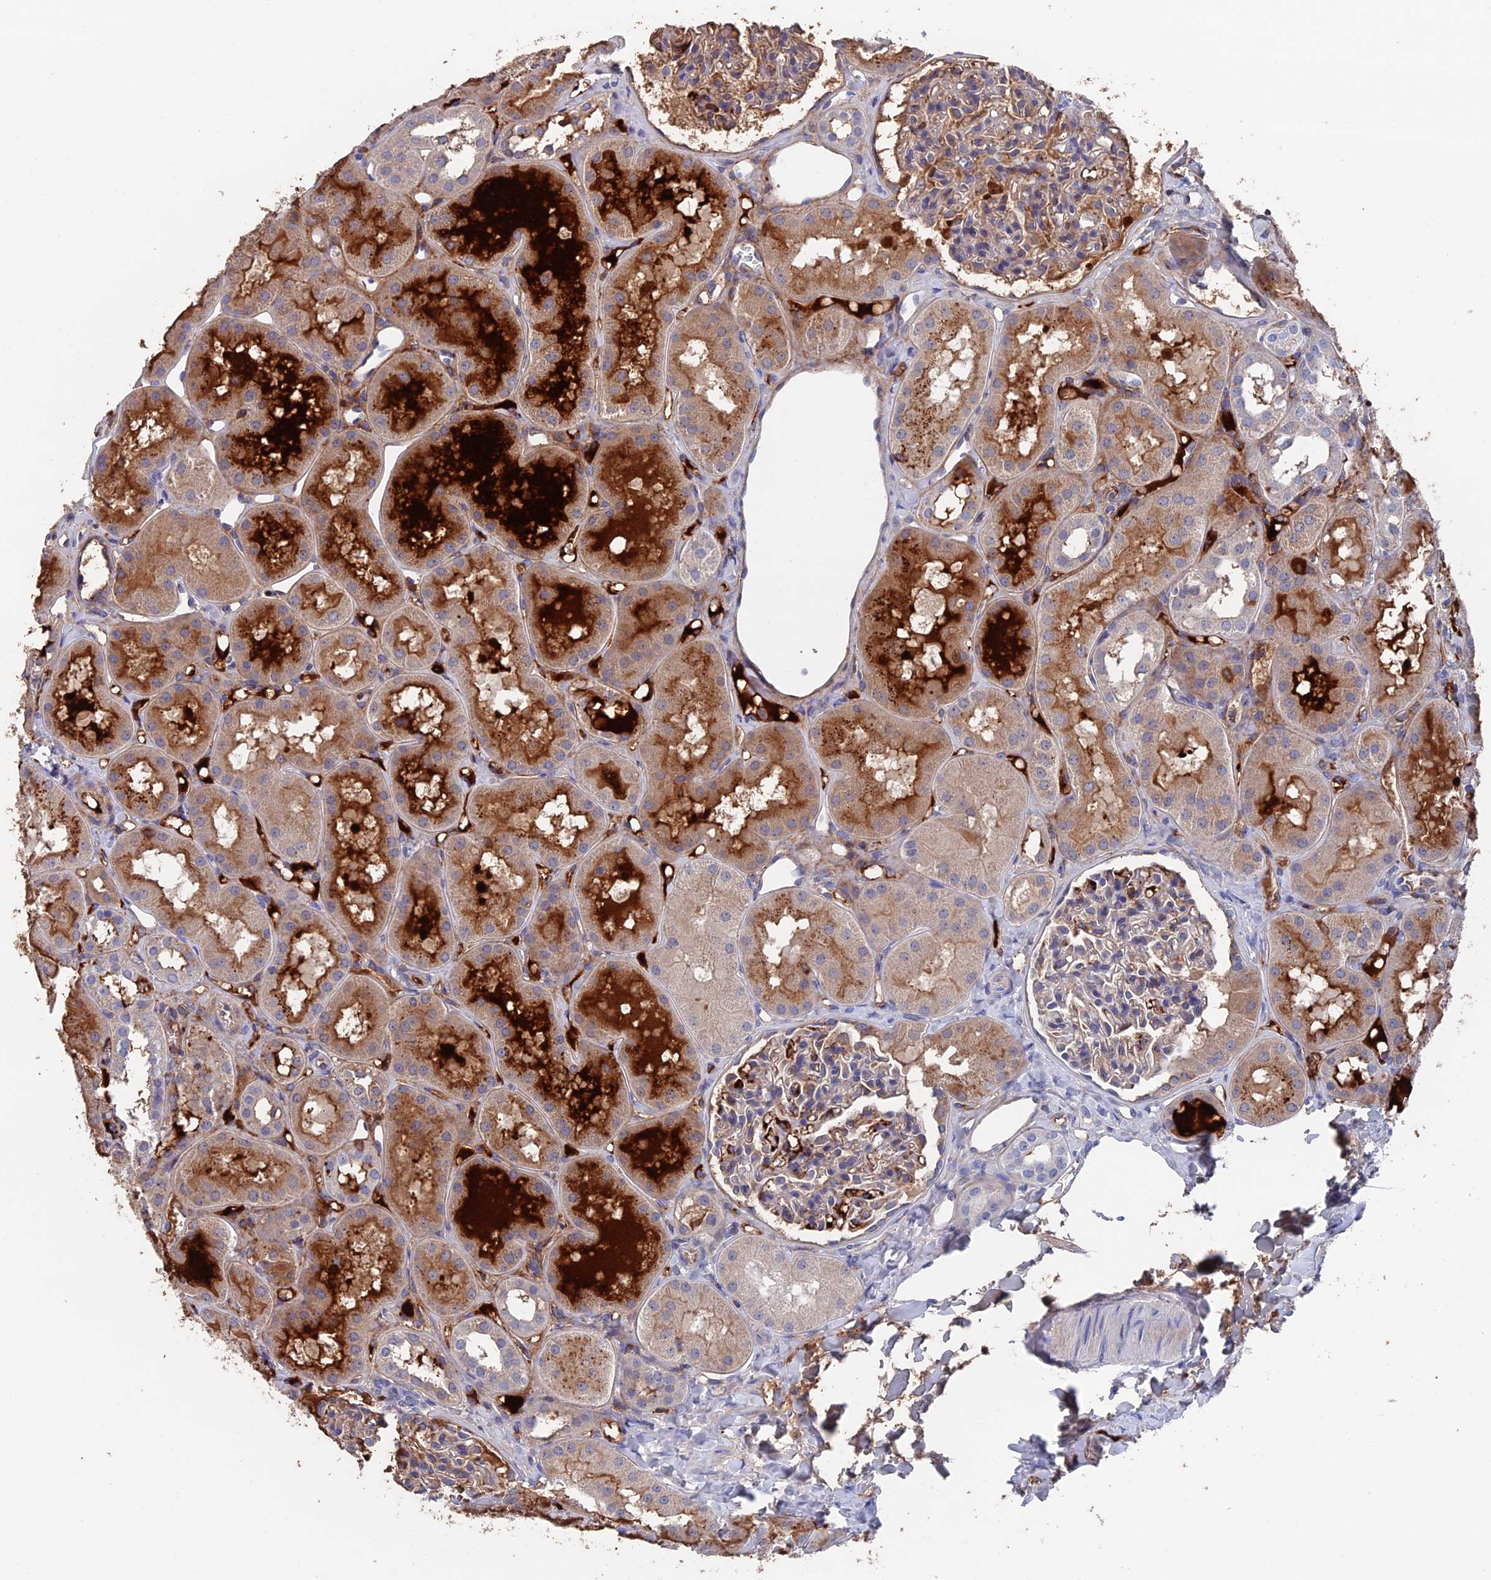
{"staining": {"intensity": "moderate", "quantity": "<25%", "location": "cytoplasmic/membranous"}, "tissue": "kidney", "cell_type": "Cells in glomeruli", "image_type": "normal", "snomed": [{"axis": "morphology", "description": "Normal tissue, NOS"}, {"axis": "topography", "description": "Kidney"}], "caption": "The photomicrograph shows a brown stain indicating the presence of a protein in the cytoplasmic/membranous of cells in glomeruli in kidney. (IHC, brightfield microscopy, high magnification).", "gene": "HPF1", "patient": {"sex": "male", "age": 16}}